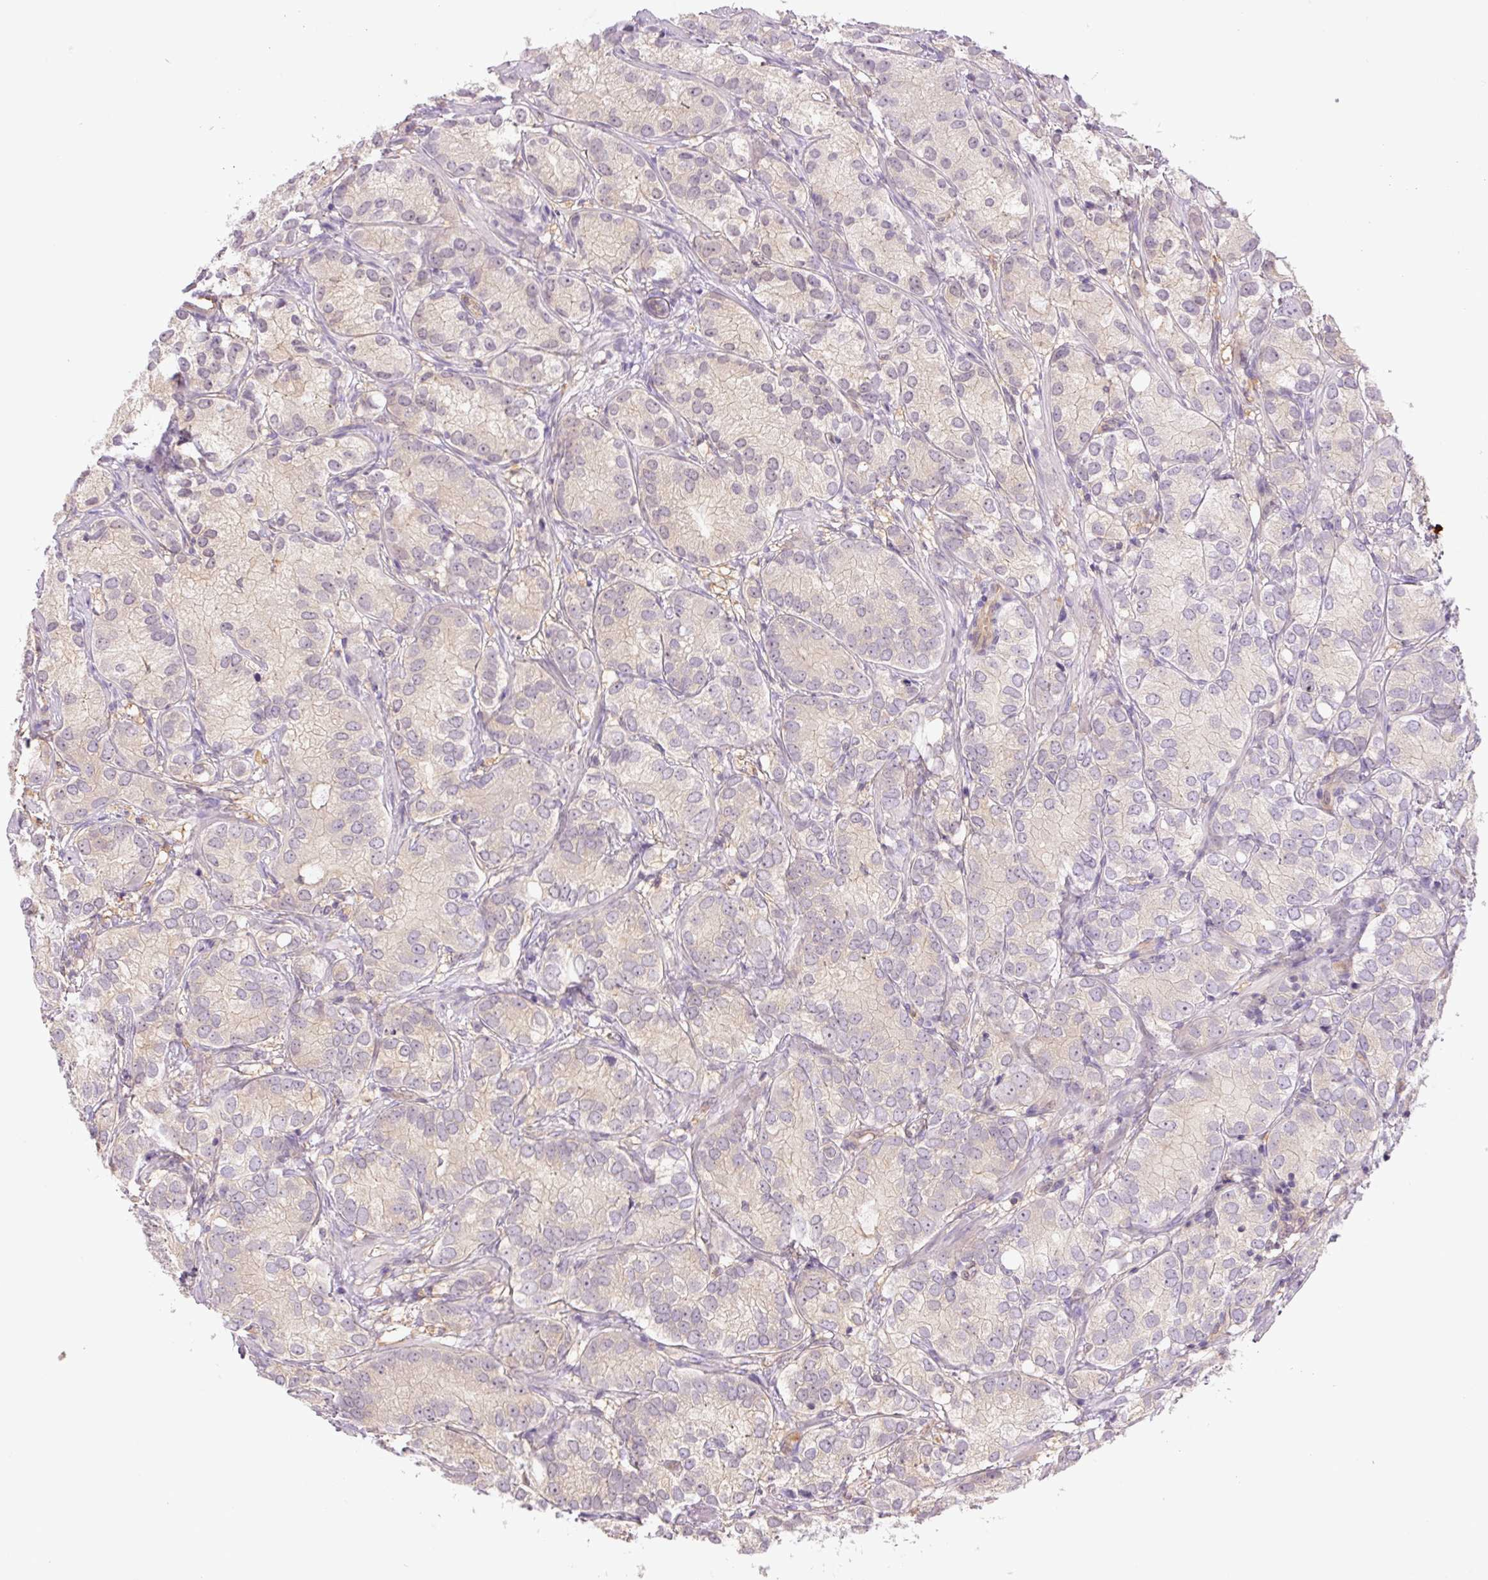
{"staining": {"intensity": "negative", "quantity": "none", "location": "none"}, "tissue": "prostate cancer", "cell_type": "Tumor cells", "image_type": "cancer", "snomed": [{"axis": "morphology", "description": "Adenocarcinoma, High grade"}, {"axis": "topography", "description": "Prostate"}], "caption": "The immunohistochemistry (IHC) photomicrograph has no significant positivity in tumor cells of prostate cancer (adenocarcinoma (high-grade)) tissue. (DAB (3,3'-diaminobenzidine) immunohistochemistry (IHC) visualized using brightfield microscopy, high magnification).", "gene": "SPSB2", "patient": {"sex": "male", "age": 82}}